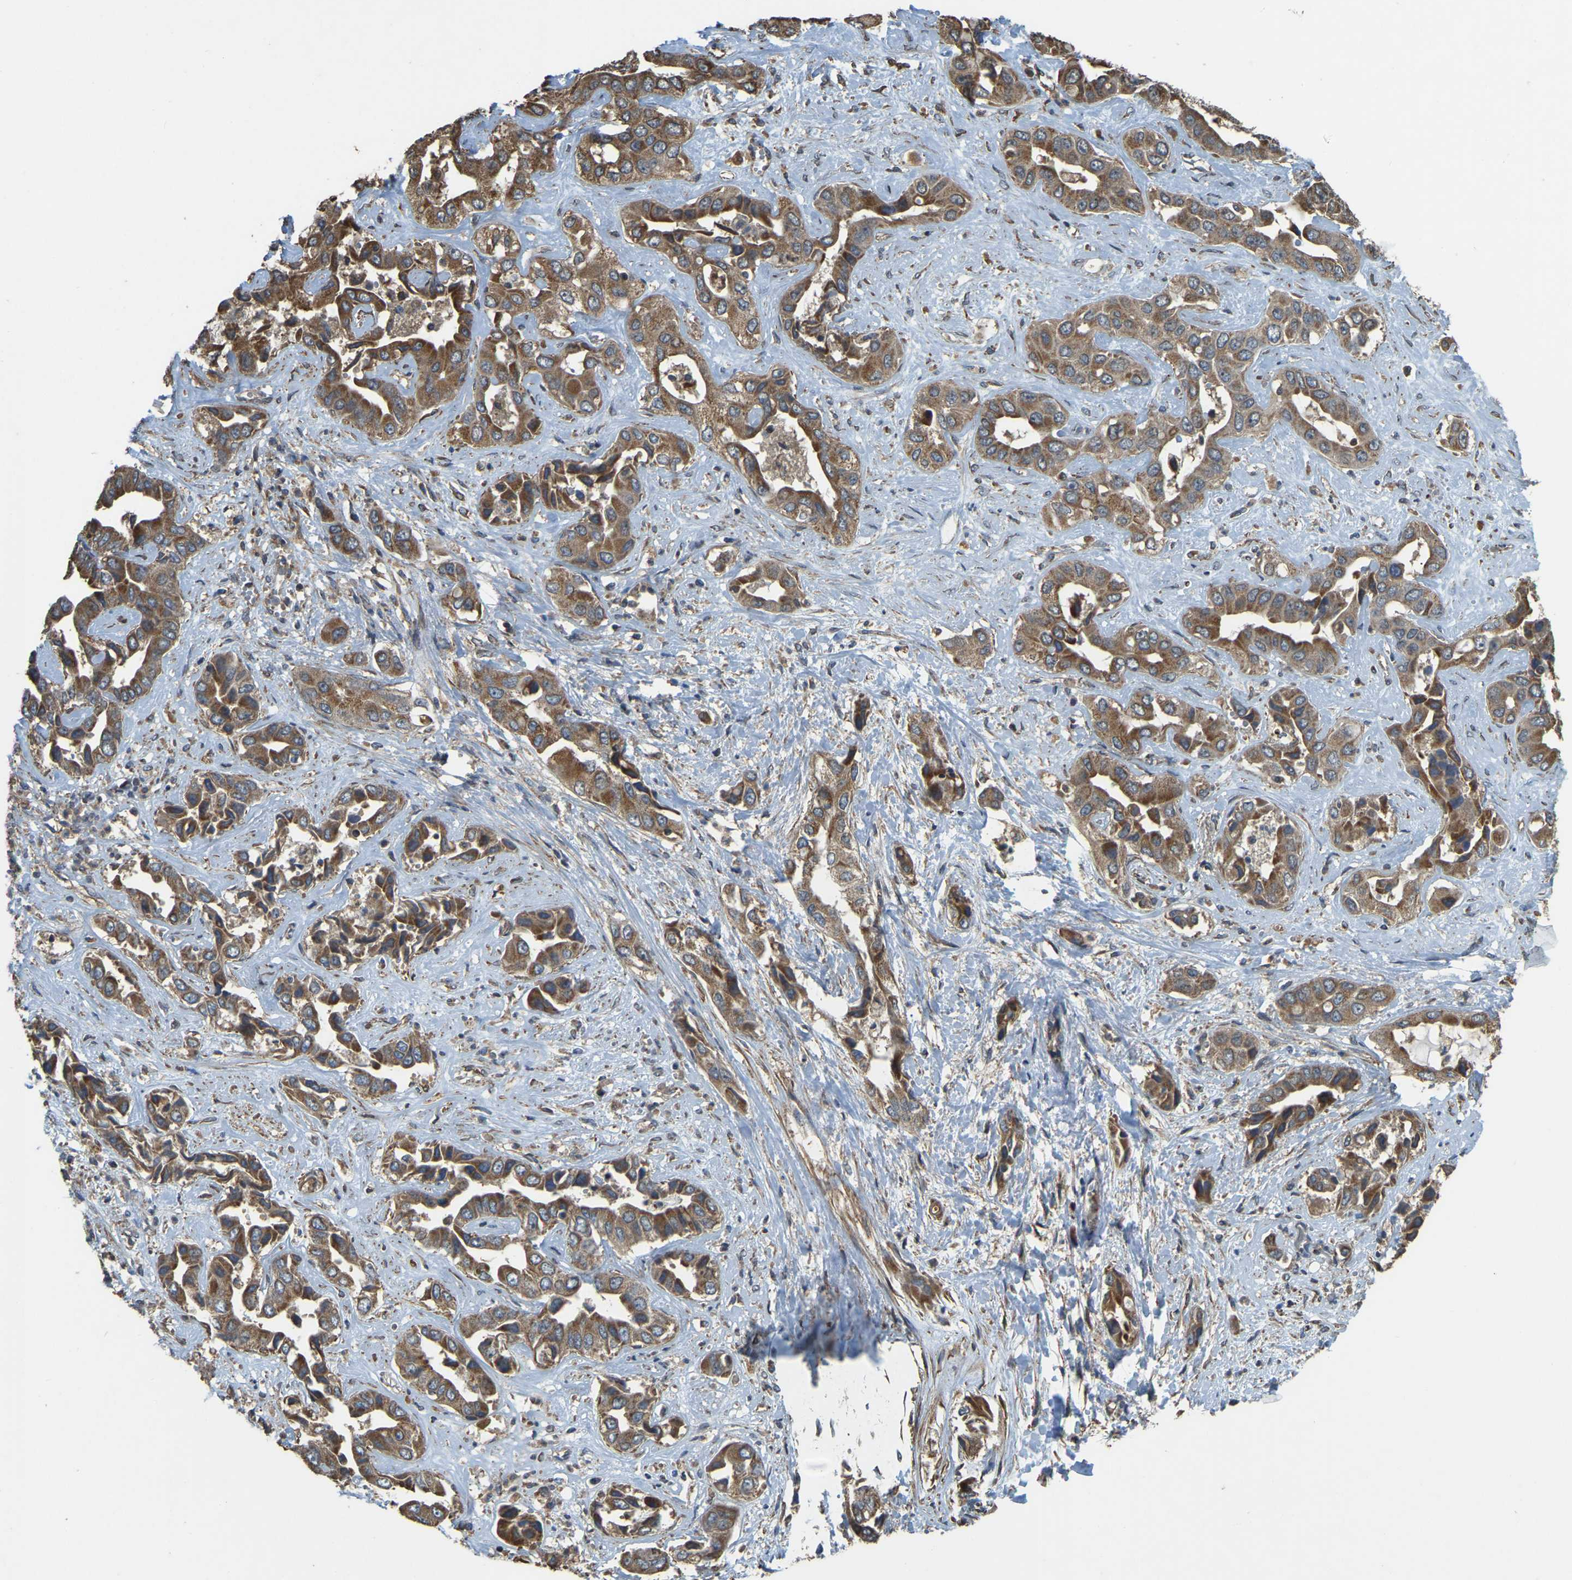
{"staining": {"intensity": "moderate", "quantity": ">75%", "location": "cytoplasmic/membranous"}, "tissue": "liver cancer", "cell_type": "Tumor cells", "image_type": "cancer", "snomed": [{"axis": "morphology", "description": "Cholangiocarcinoma"}, {"axis": "topography", "description": "Liver"}], "caption": "Immunohistochemistry (IHC) staining of liver cholangiocarcinoma, which displays medium levels of moderate cytoplasmic/membranous expression in approximately >75% of tumor cells indicating moderate cytoplasmic/membranous protein staining. The staining was performed using DAB (brown) for protein detection and nuclei were counterstained in hematoxylin (blue).", "gene": "GNG2", "patient": {"sex": "female", "age": 52}}